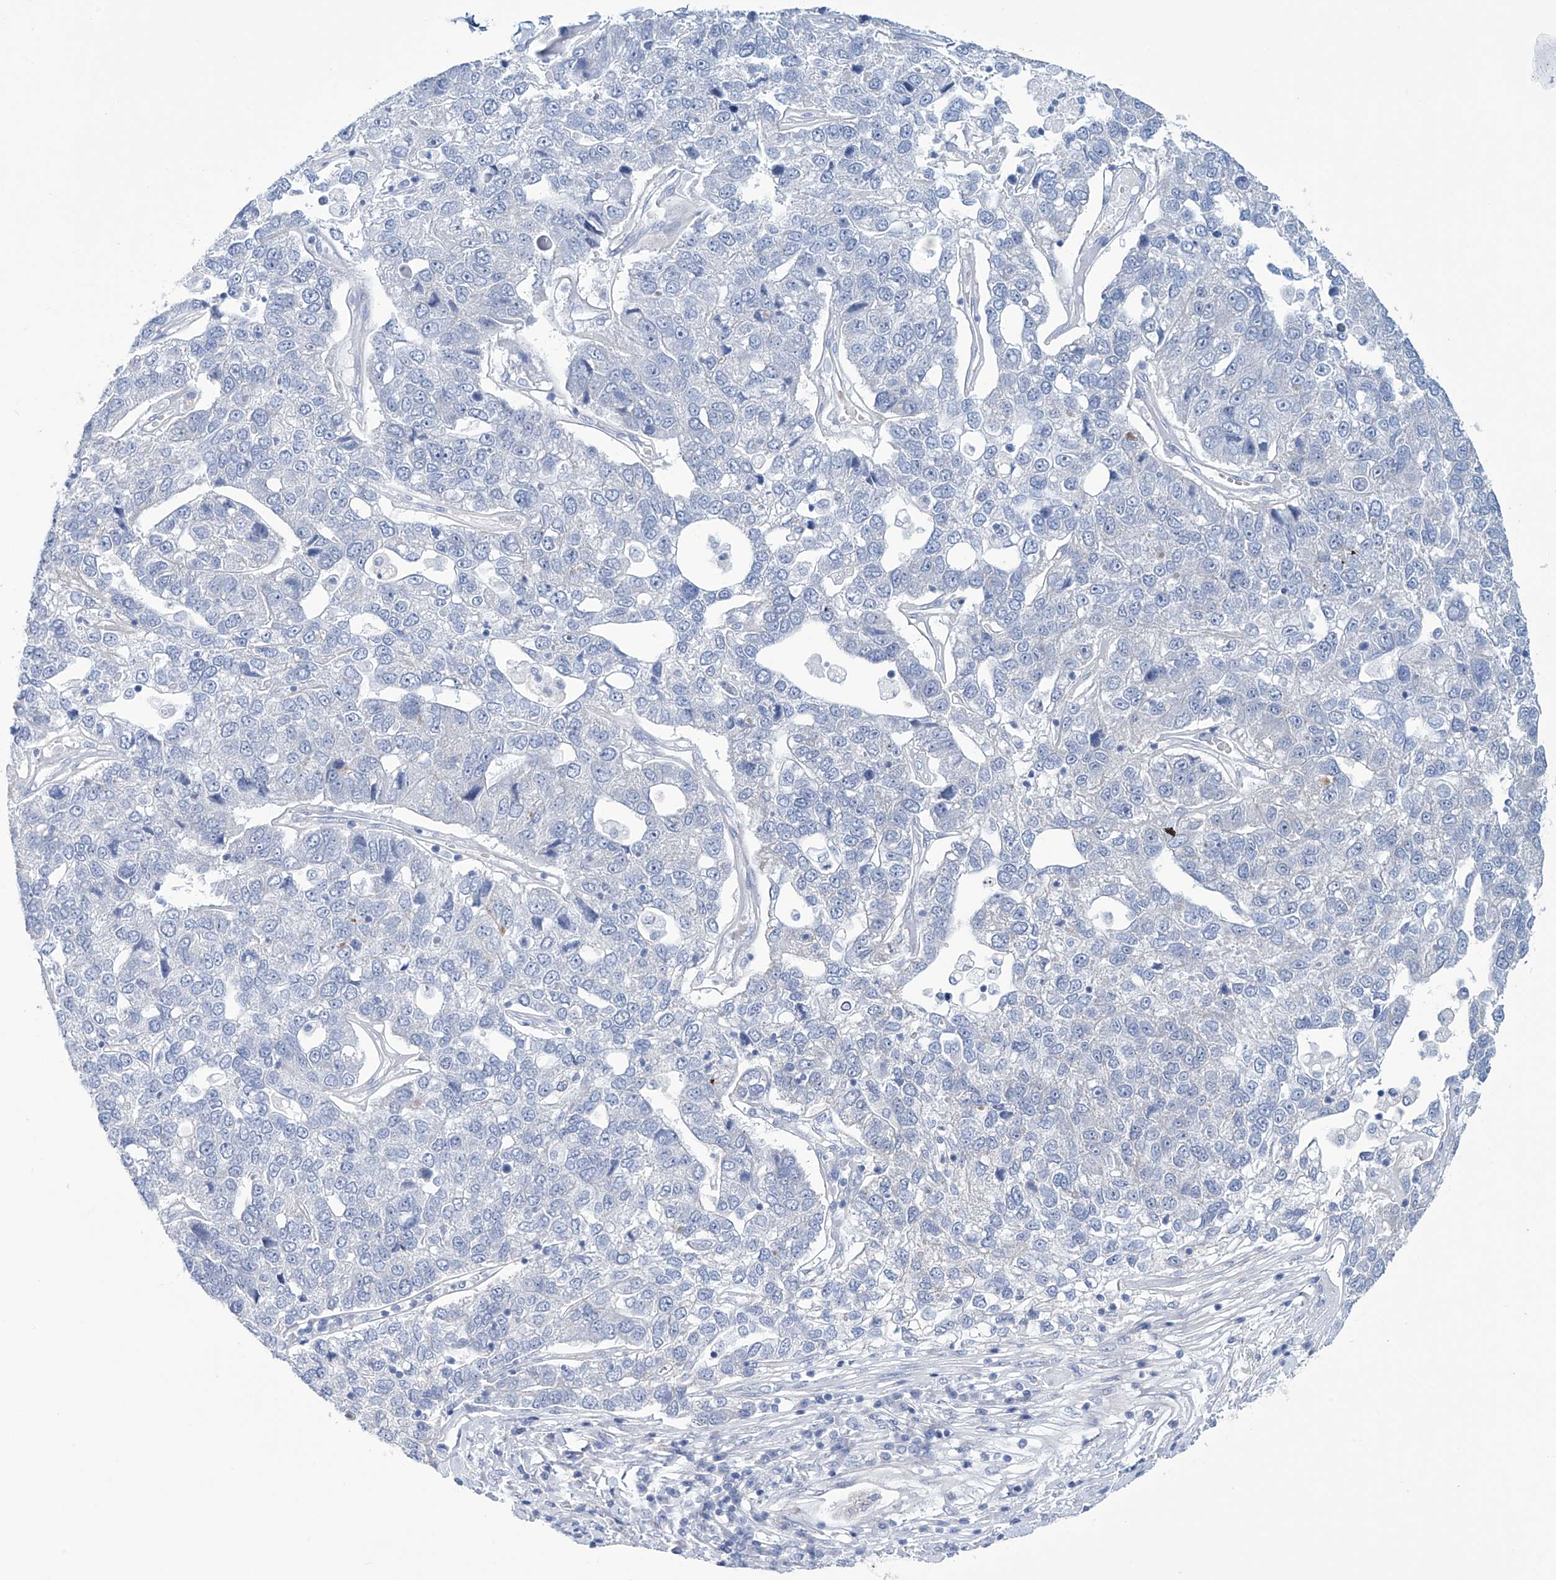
{"staining": {"intensity": "negative", "quantity": "none", "location": "none"}, "tissue": "pancreatic cancer", "cell_type": "Tumor cells", "image_type": "cancer", "snomed": [{"axis": "morphology", "description": "Adenocarcinoma, NOS"}, {"axis": "topography", "description": "Pancreas"}], "caption": "IHC histopathology image of pancreatic adenocarcinoma stained for a protein (brown), which displays no staining in tumor cells.", "gene": "TRIM60", "patient": {"sex": "female", "age": 61}}